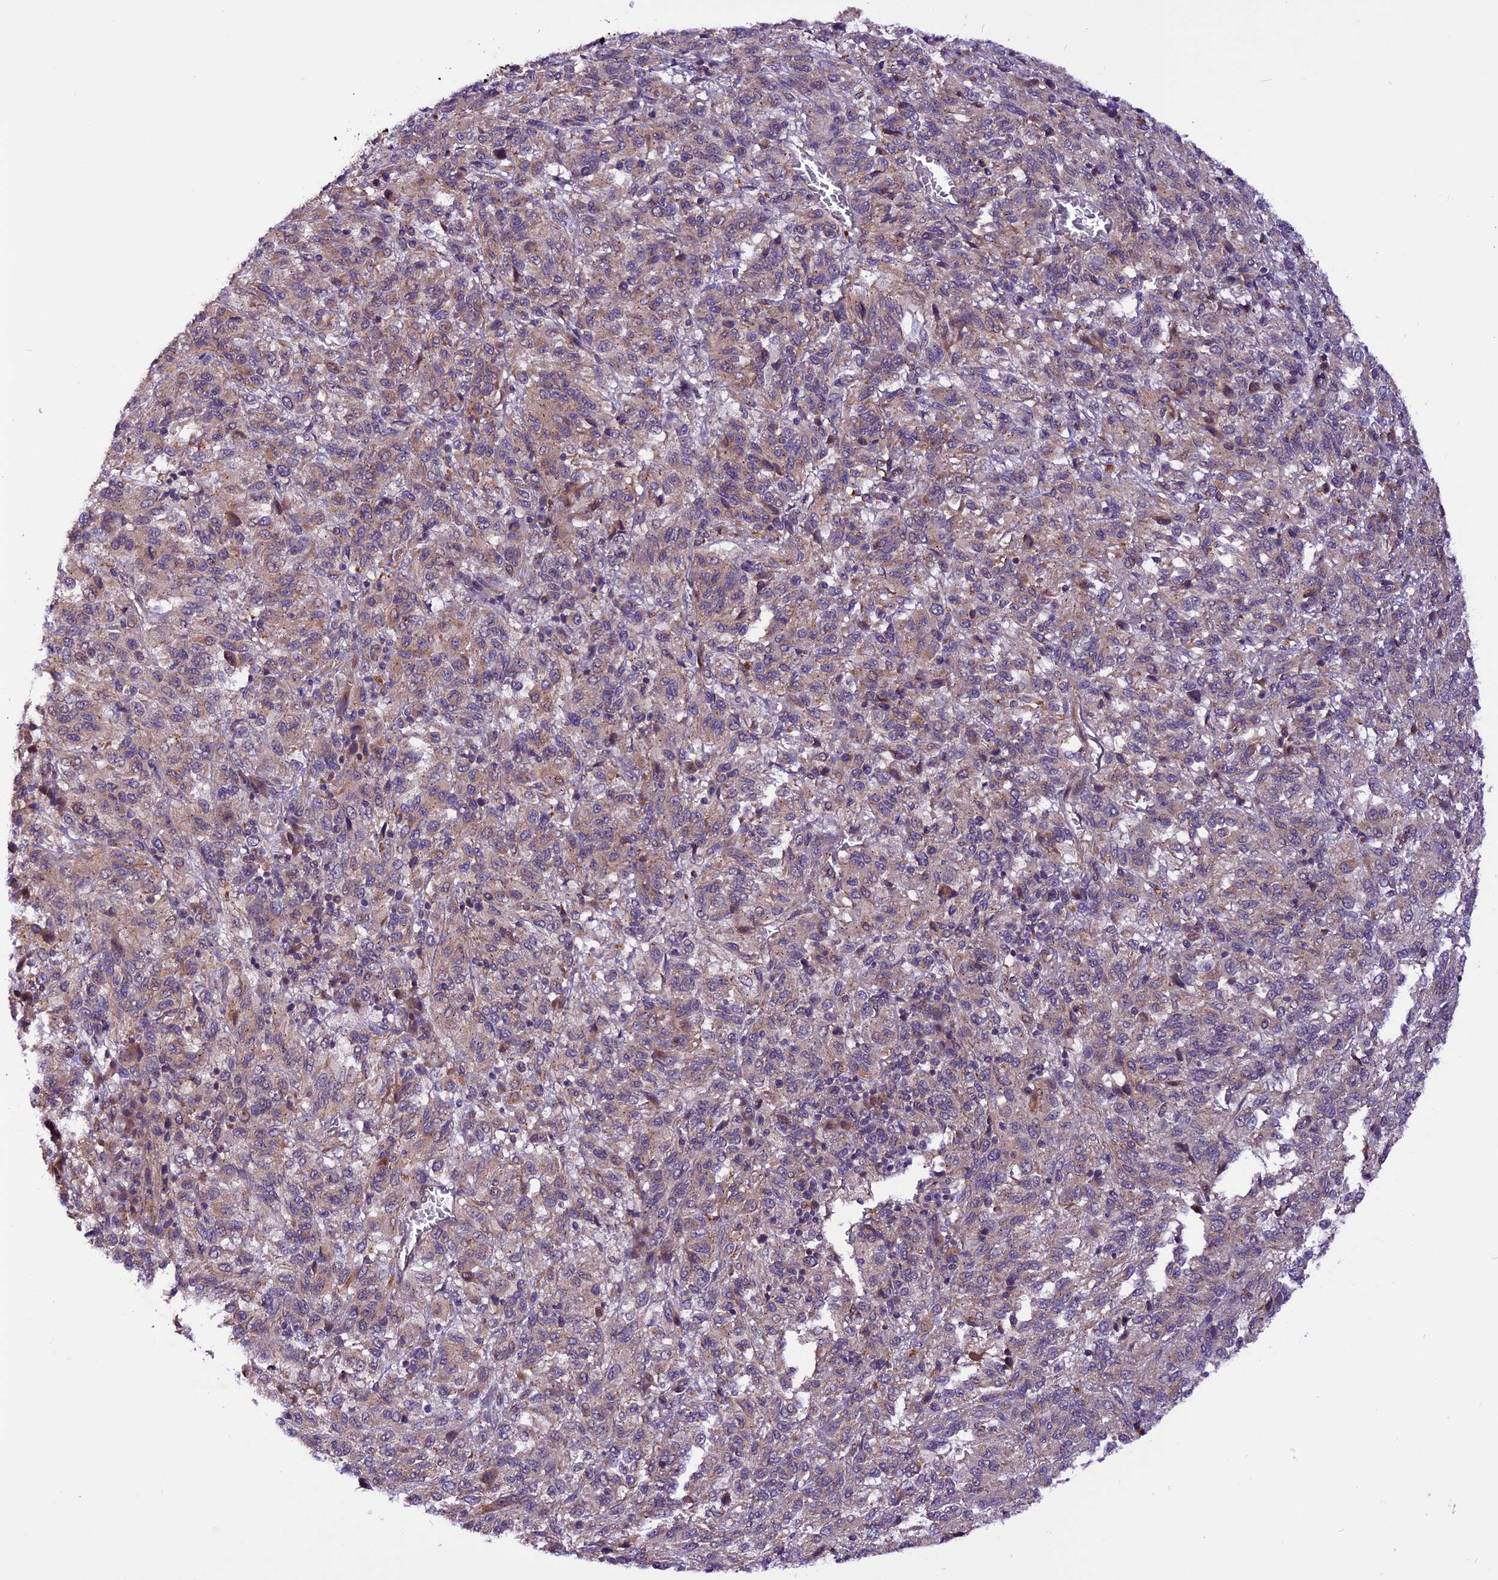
{"staining": {"intensity": "weak", "quantity": ">75%", "location": "cytoplasmic/membranous"}, "tissue": "melanoma", "cell_type": "Tumor cells", "image_type": "cancer", "snomed": [{"axis": "morphology", "description": "Malignant melanoma, Metastatic site"}, {"axis": "topography", "description": "Lung"}], "caption": "Malignant melanoma (metastatic site) tissue shows weak cytoplasmic/membranous expression in about >75% of tumor cells", "gene": "RINL", "patient": {"sex": "male", "age": 64}}